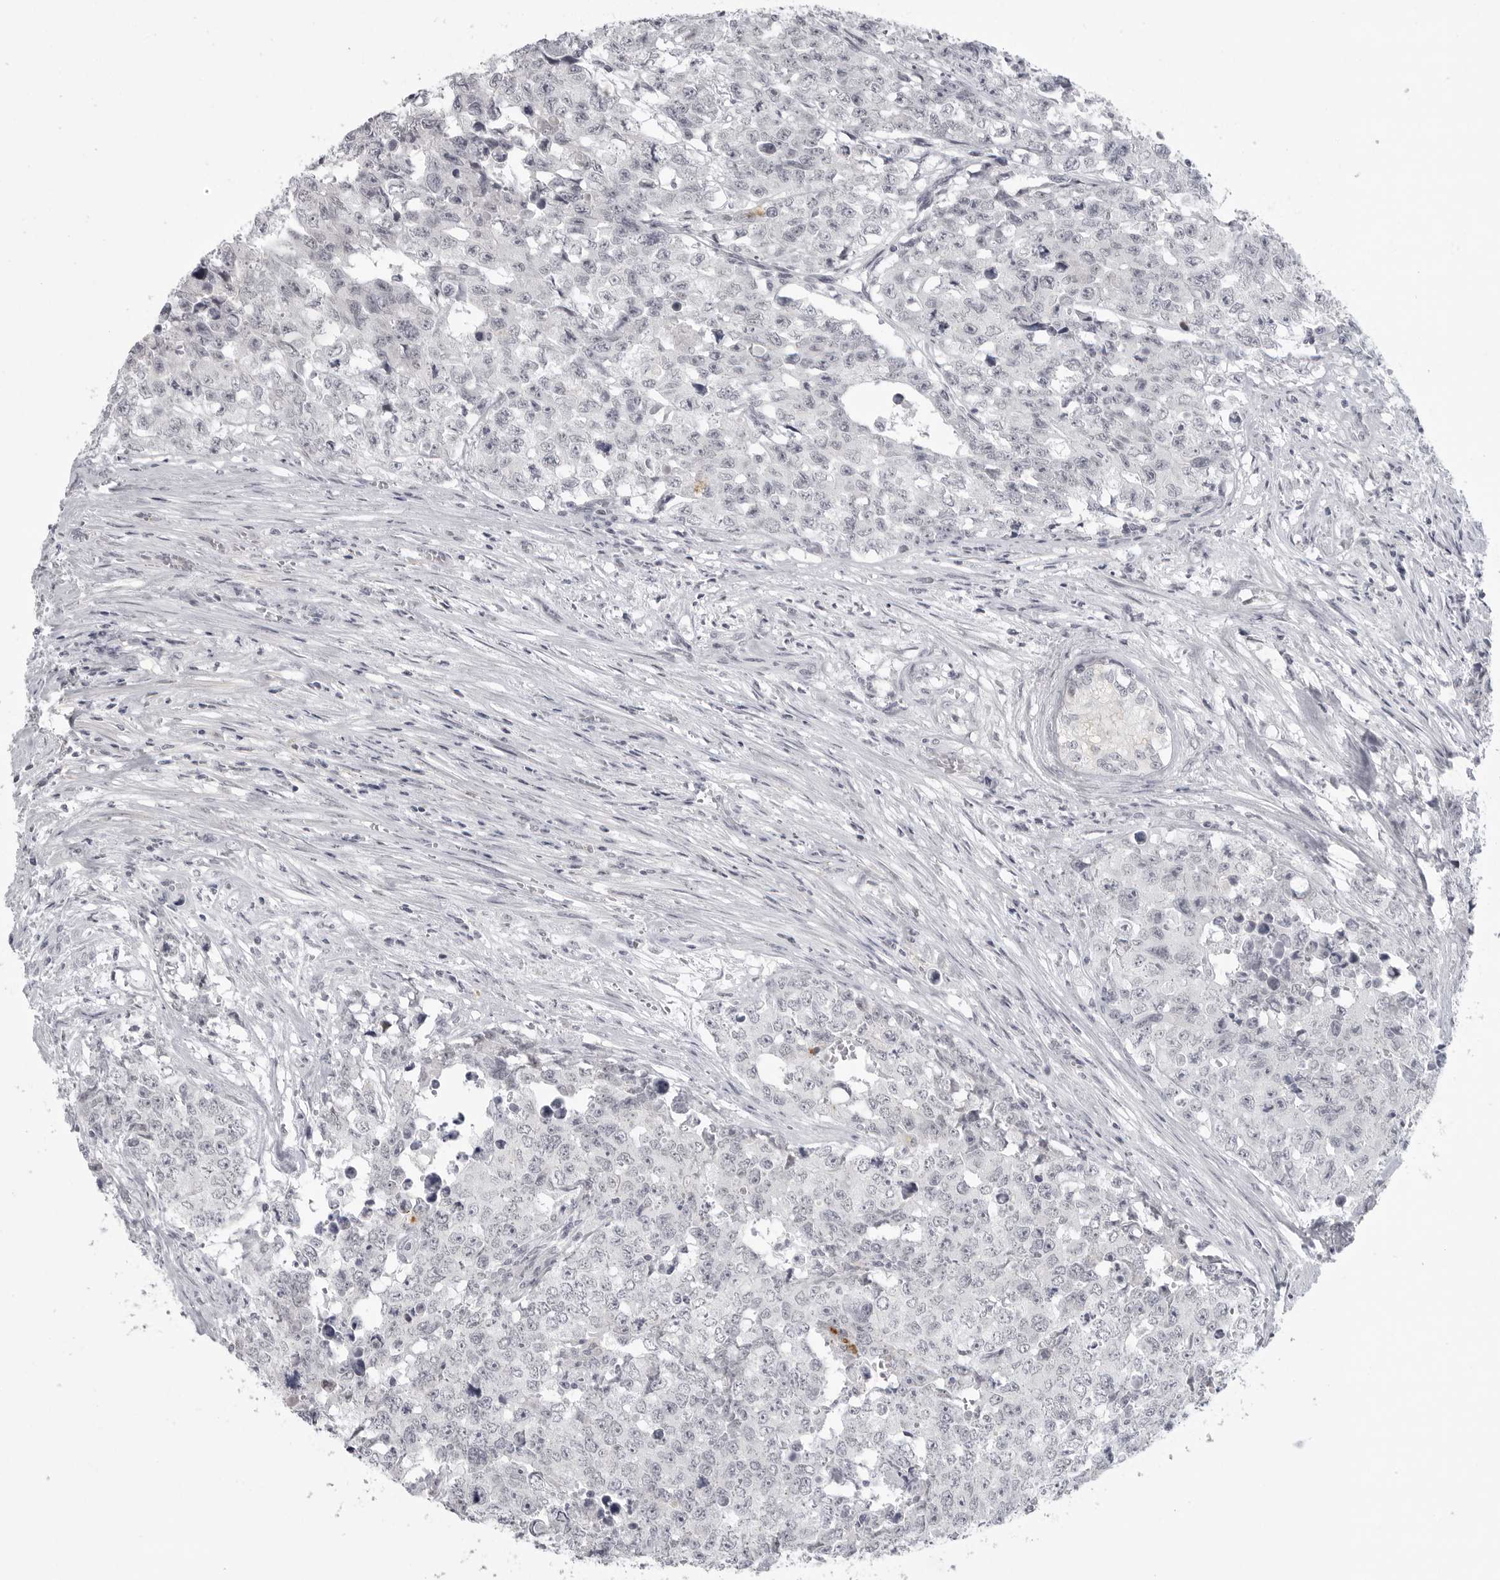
{"staining": {"intensity": "negative", "quantity": "none", "location": "none"}, "tissue": "testis cancer", "cell_type": "Tumor cells", "image_type": "cancer", "snomed": [{"axis": "morphology", "description": "Carcinoma, Embryonal, NOS"}, {"axis": "topography", "description": "Testis"}], "caption": "Immunohistochemical staining of testis embryonal carcinoma shows no significant positivity in tumor cells.", "gene": "TCTN3", "patient": {"sex": "male", "age": 28}}